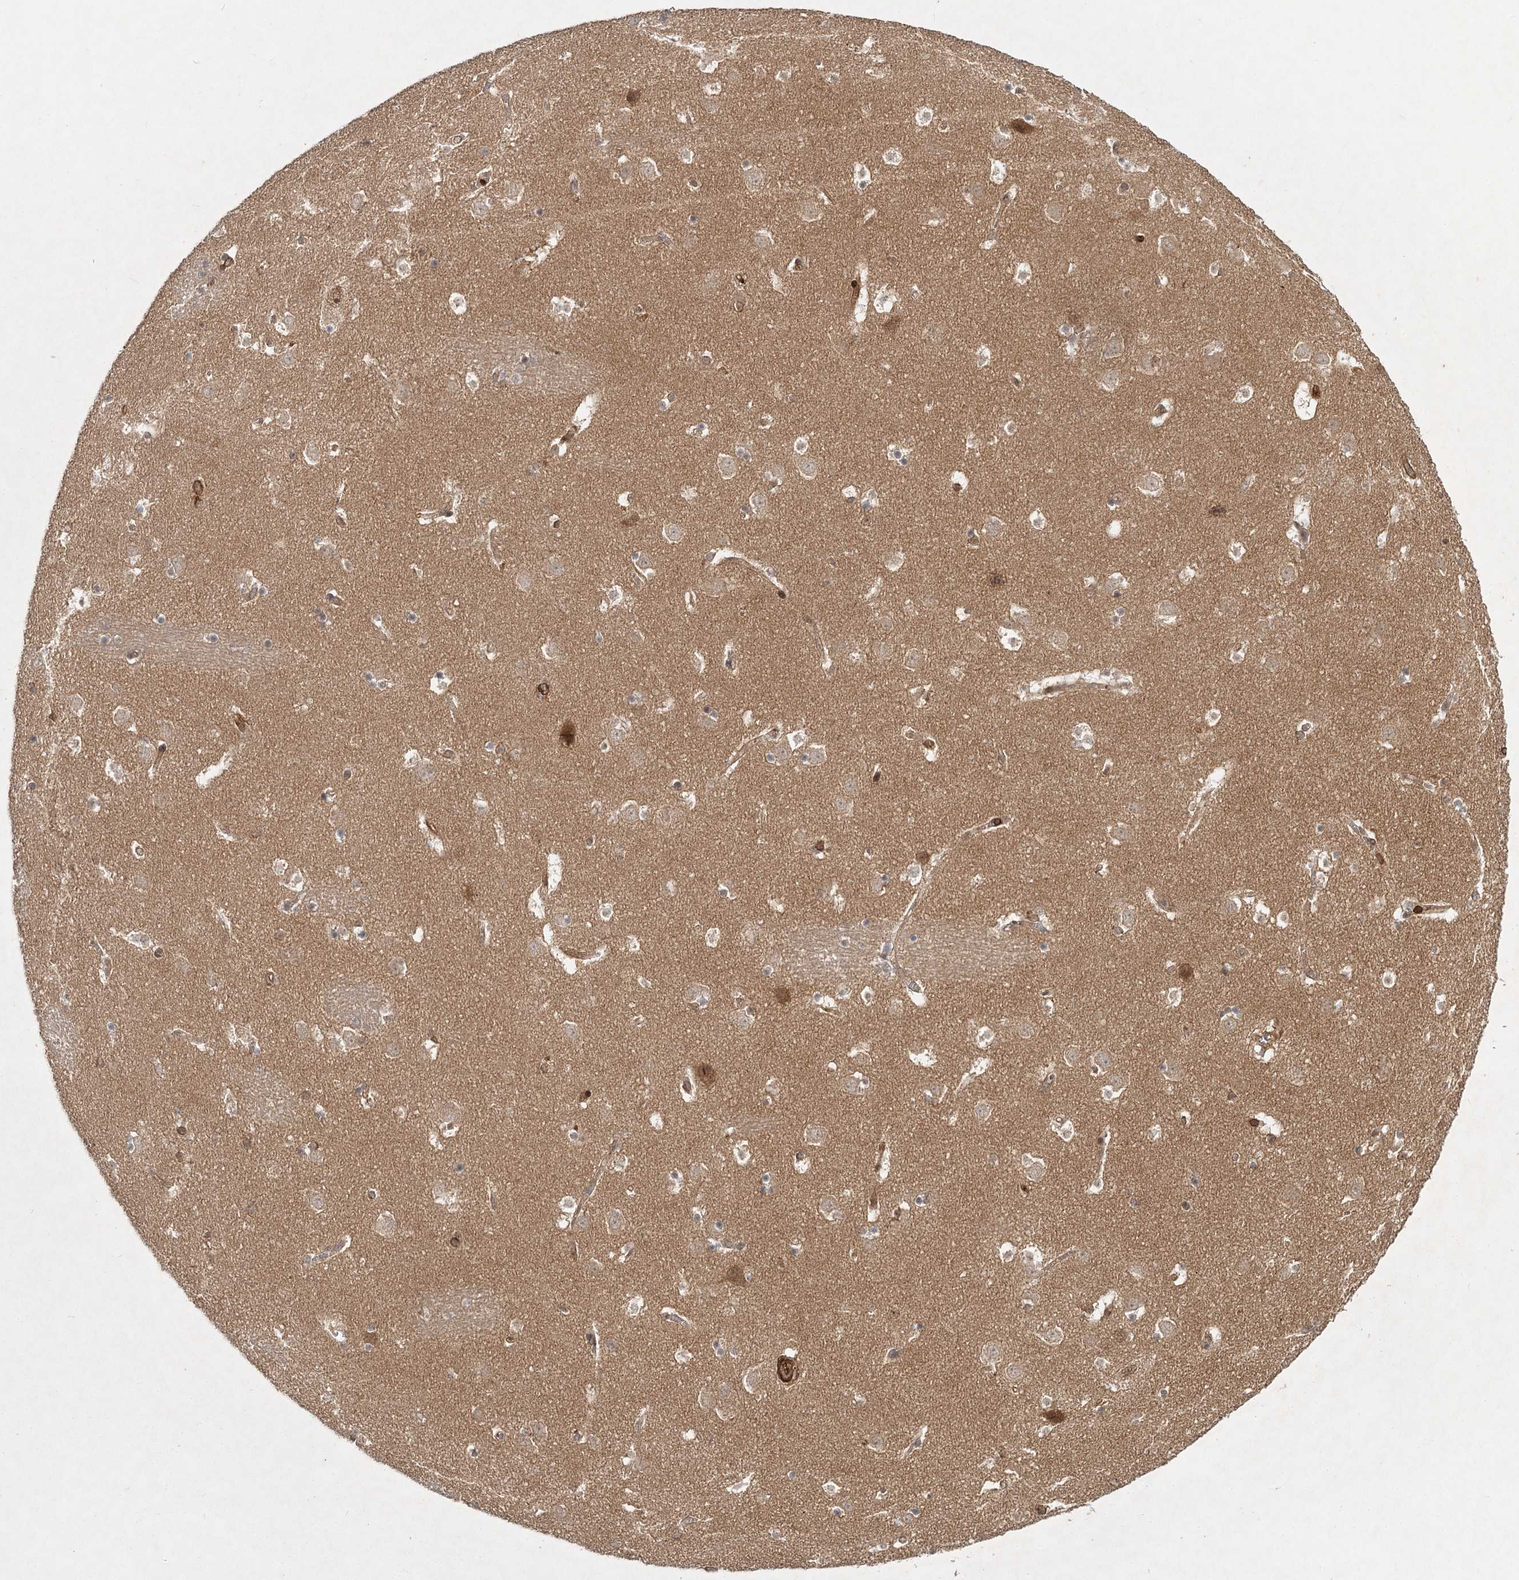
{"staining": {"intensity": "moderate", "quantity": "<25%", "location": "cytoplasmic/membranous"}, "tissue": "caudate", "cell_type": "Glial cells", "image_type": "normal", "snomed": [{"axis": "morphology", "description": "Normal tissue, NOS"}, {"axis": "topography", "description": "Lateral ventricle wall"}], "caption": "Moderate cytoplasmic/membranous positivity is present in approximately <25% of glial cells in normal caudate.", "gene": "MDFIC", "patient": {"sex": "male", "age": 45}}